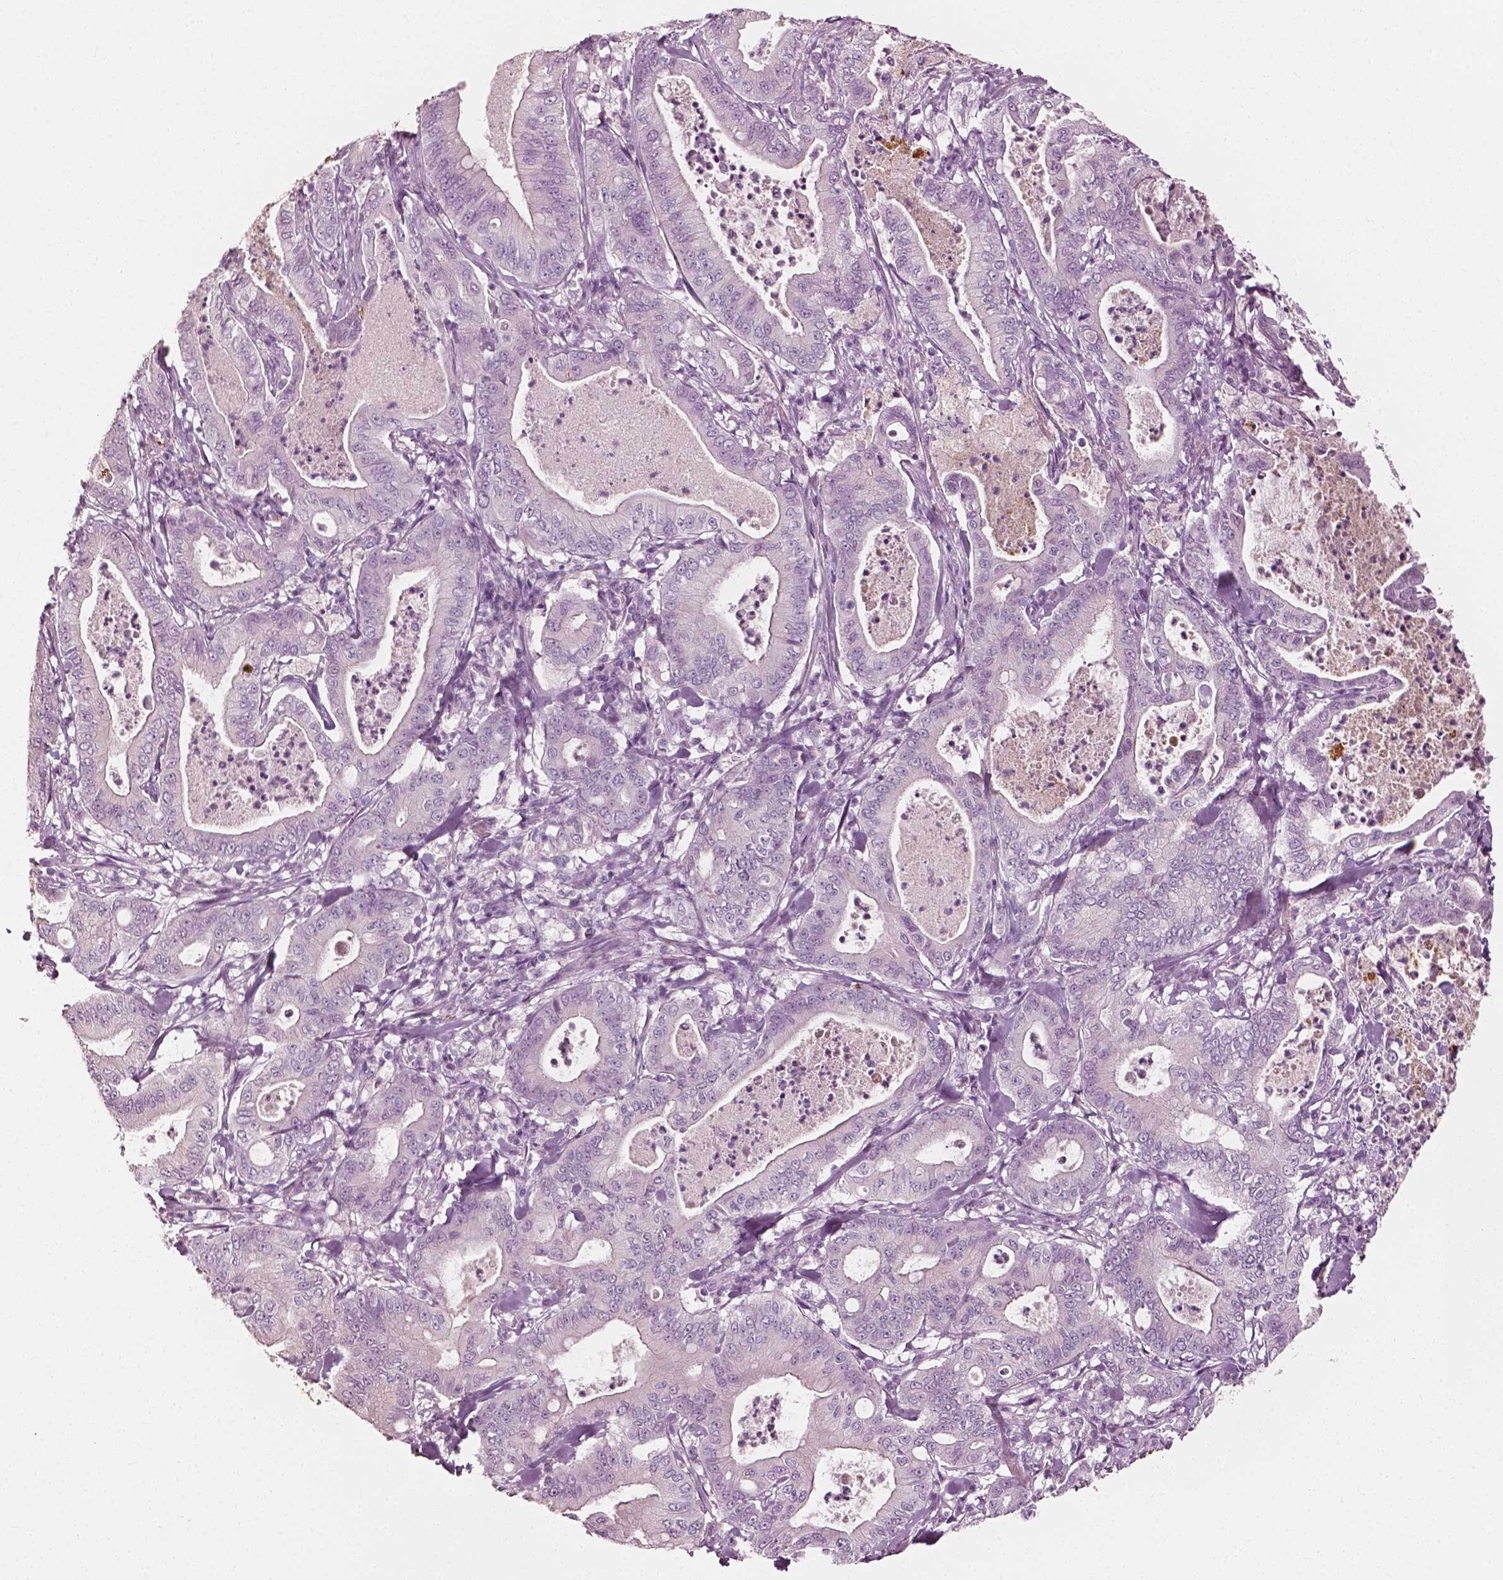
{"staining": {"intensity": "negative", "quantity": "none", "location": "none"}, "tissue": "pancreatic cancer", "cell_type": "Tumor cells", "image_type": "cancer", "snomed": [{"axis": "morphology", "description": "Adenocarcinoma, NOS"}, {"axis": "topography", "description": "Pancreas"}], "caption": "High magnification brightfield microscopy of adenocarcinoma (pancreatic) stained with DAB (3,3'-diaminobenzidine) (brown) and counterstained with hematoxylin (blue): tumor cells show no significant expression. (DAB (3,3'-diaminobenzidine) immunohistochemistry with hematoxylin counter stain).", "gene": "APOA4", "patient": {"sex": "male", "age": 71}}